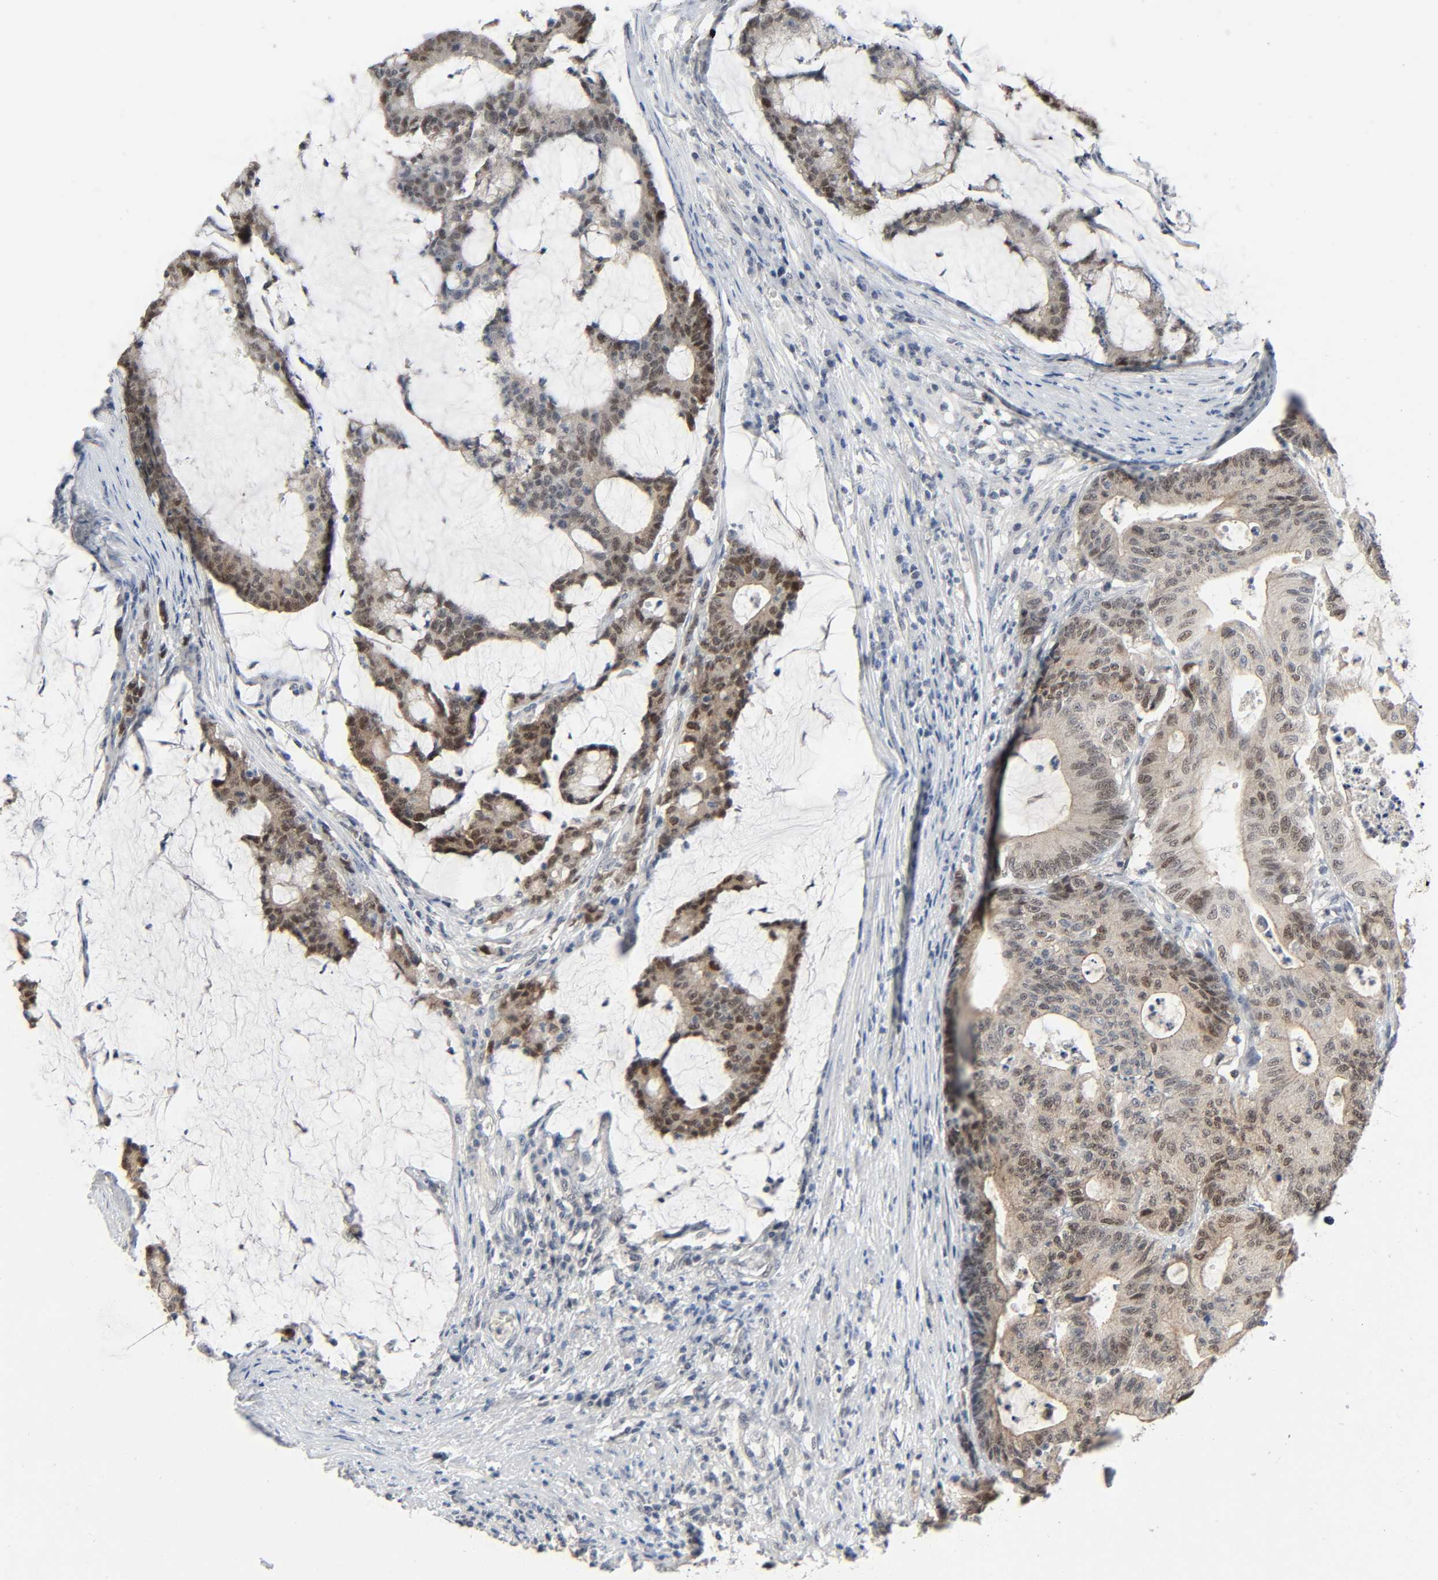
{"staining": {"intensity": "moderate", "quantity": ">75%", "location": "cytoplasmic/membranous,nuclear"}, "tissue": "colorectal cancer", "cell_type": "Tumor cells", "image_type": "cancer", "snomed": [{"axis": "morphology", "description": "Adenocarcinoma, NOS"}, {"axis": "topography", "description": "Colon"}], "caption": "Colorectal cancer tissue demonstrates moderate cytoplasmic/membranous and nuclear expression in about >75% of tumor cells", "gene": "MAPKAPK5", "patient": {"sex": "female", "age": 84}}